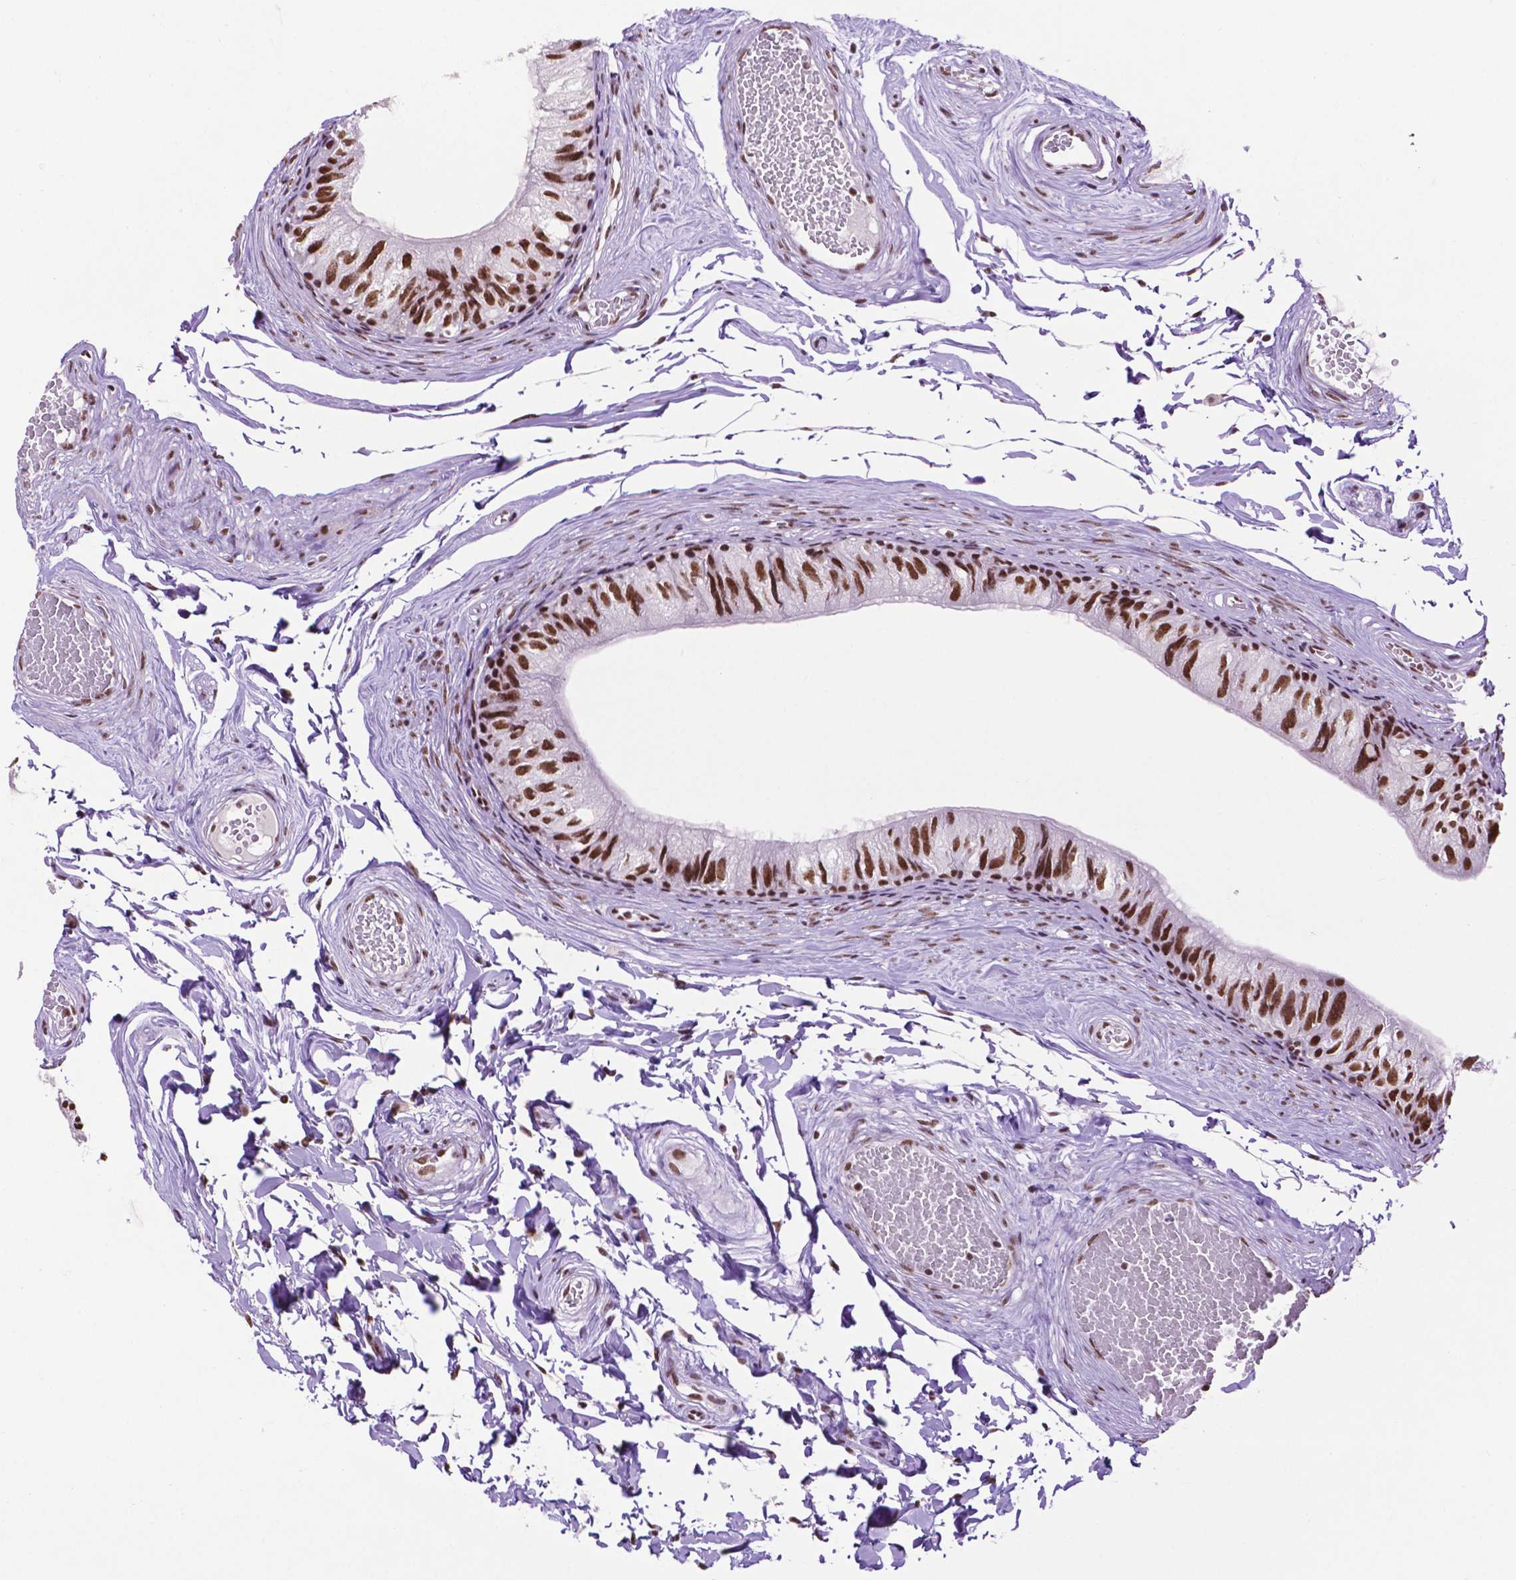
{"staining": {"intensity": "strong", "quantity": ">75%", "location": "nuclear"}, "tissue": "epididymis", "cell_type": "Glandular cells", "image_type": "normal", "snomed": [{"axis": "morphology", "description": "Normal tissue, NOS"}, {"axis": "topography", "description": "Epididymis"}], "caption": "Epididymis stained with DAB (3,3'-diaminobenzidine) immunohistochemistry demonstrates high levels of strong nuclear expression in approximately >75% of glandular cells. (Brightfield microscopy of DAB IHC at high magnification).", "gene": "CCAR2", "patient": {"sex": "male", "age": 45}}